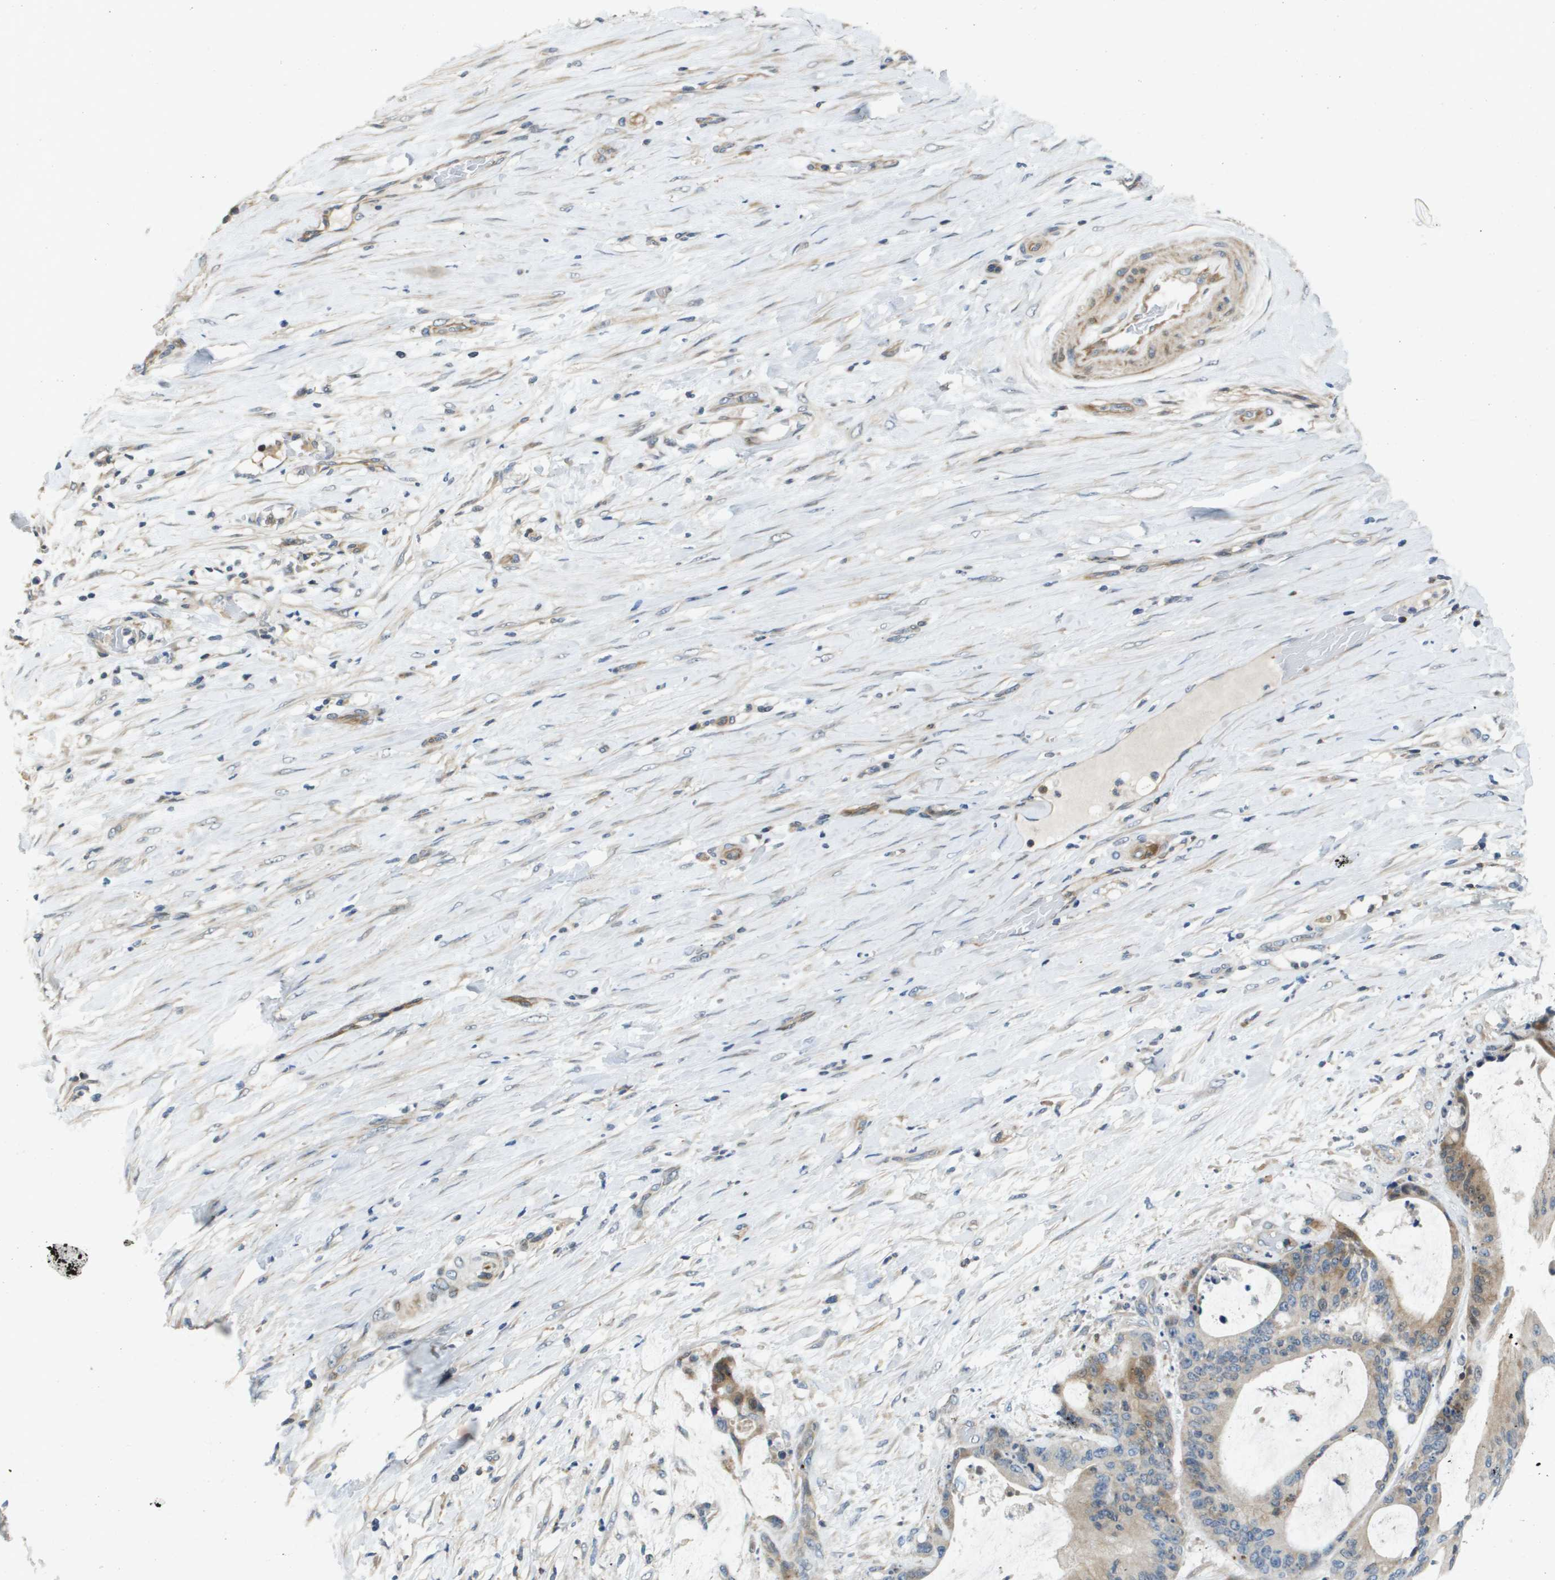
{"staining": {"intensity": "moderate", "quantity": "<25%", "location": "cytoplasmic/membranous"}, "tissue": "liver cancer", "cell_type": "Tumor cells", "image_type": "cancer", "snomed": [{"axis": "morphology", "description": "Cholangiocarcinoma"}, {"axis": "topography", "description": "Liver"}], "caption": "Immunohistochemistry (IHC) of human liver cholangiocarcinoma exhibits low levels of moderate cytoplasmic/membranous staining in approximately <25% of tumor cells.", "gene": "SCN4B", "patient": {"sex": "female", "age": 73}}